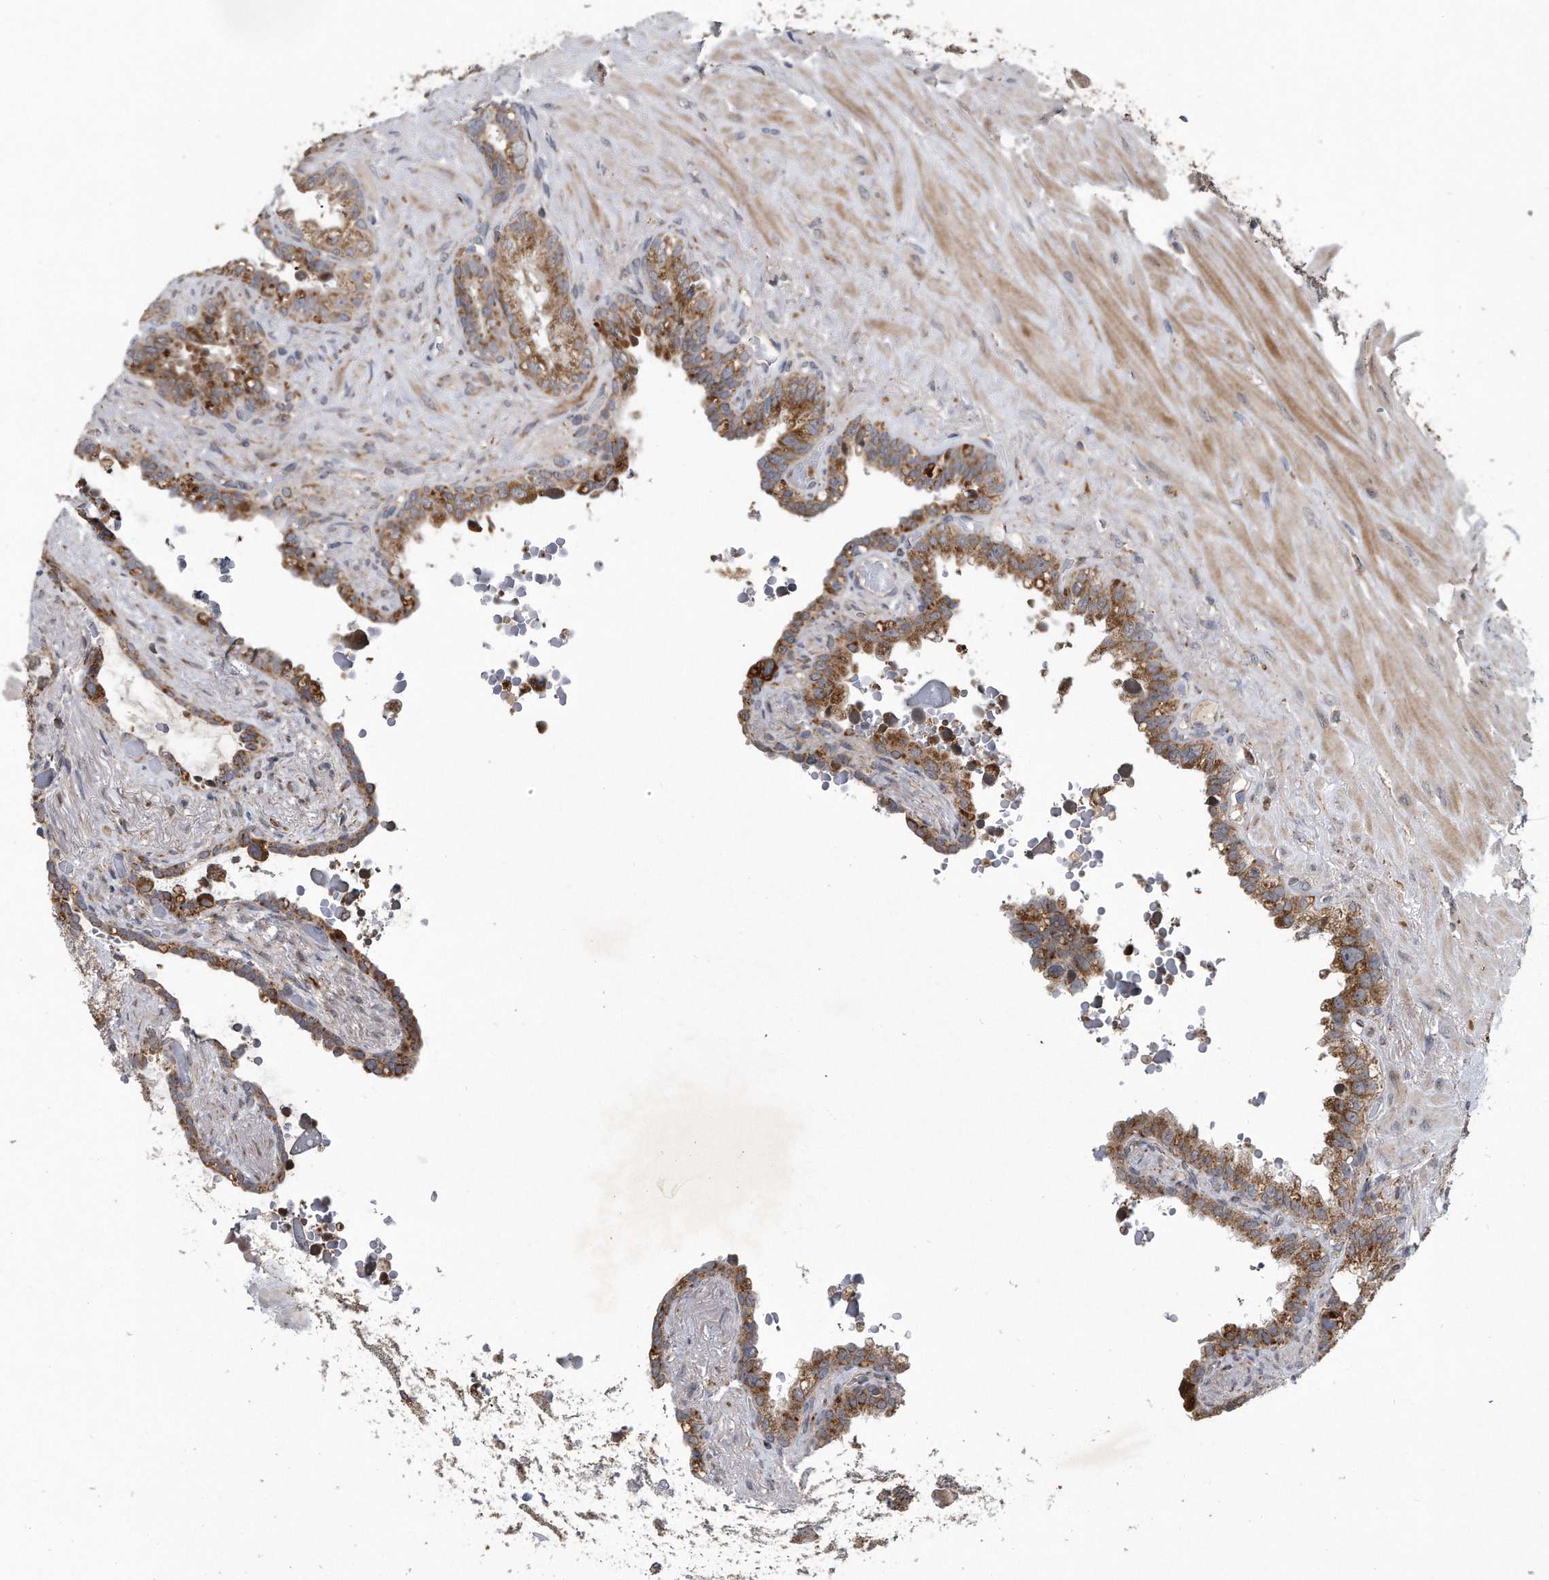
{"staining": {"intensity": "moderate", "quantity": ">75%", "location": "cytoplasmic/membranous"}, "tissue": "seminal vesicle", "cell_type": "Glandular cells", "image_type": "normal", "snomed": [{"axis": "morphology", "description": "Normal tissue, NOS"}, {"axis": "topography", "description": "Seminal veicle"}], "caption": "Immunohistochemistry (DAB (3,3'-diaminobenzidine)) staining of normal human seminal vesicle reveals moderate cytoplasmic/membranous protein positivity in approximately >75% of glandular cells. (DAB = brown stain, brightfield microscopy at high magnification).", "gene": "LYRM4", "patient": {"sex": "male", "age": 80}}